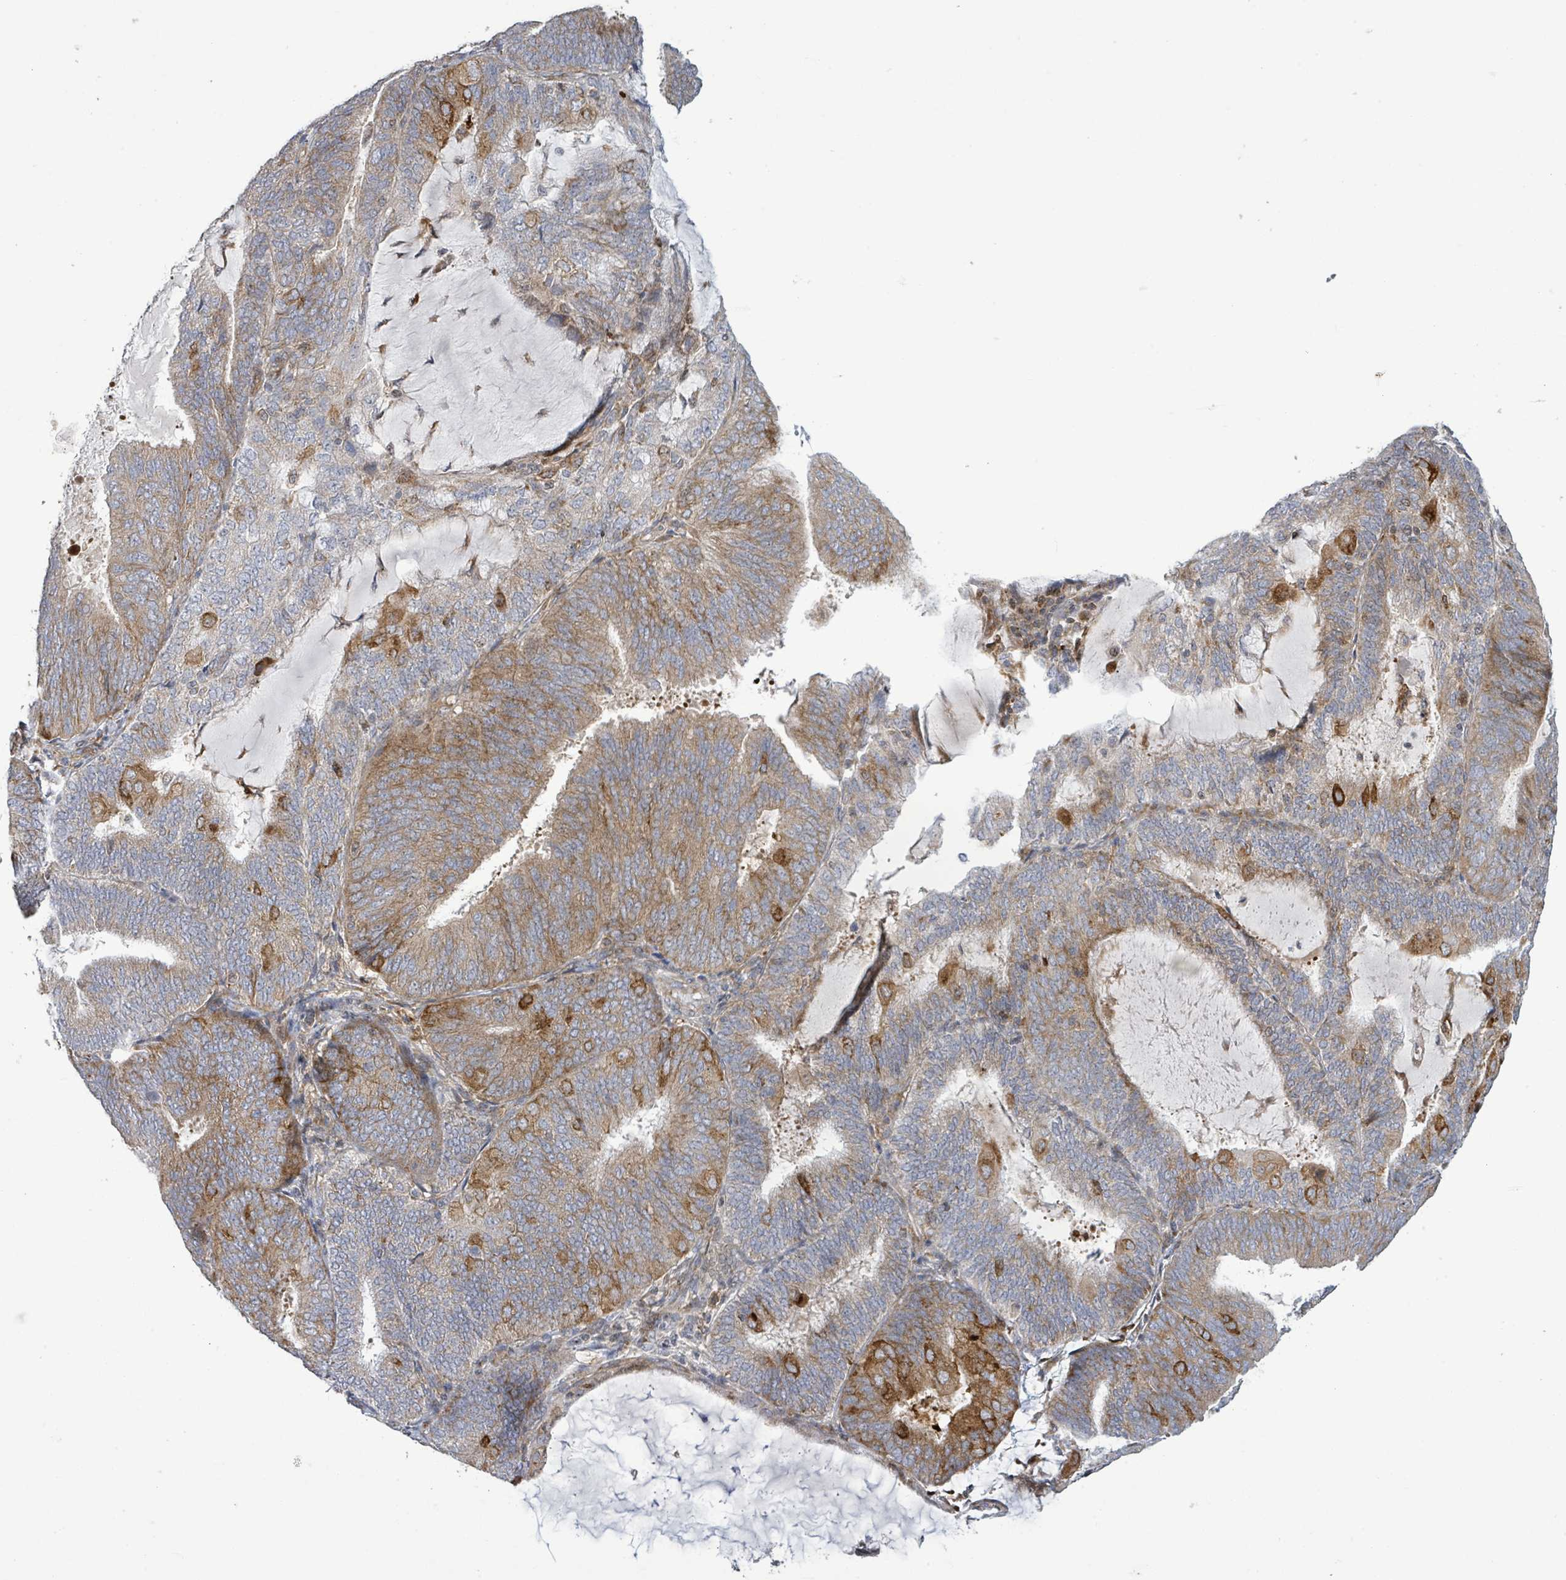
{"staining": {"intensity": "strong", "quantity": "<25%", "location": "cytoplasmic/membranous"}, "tissue": "endometrial cancer", "cell_type": "Tumor cells", "image_type": "cancer", "snomed": [{"axis": "morphology", "description": "Adenocarcinoma, NOS"}, {"axis": "topography", "description": "Endometrium"}], "caption": "Immunohistochemistry (IHC) (DAB (3,3'-diaminobenzidine)) staining of human endometrial cancer (adenocarcinoma) demonstrates strong cytoplasmic/membranous protein expression in approximately <25% of tumor cells.", "gene": "LILRA4", "patient": {"sex": "female", "age": 81}}